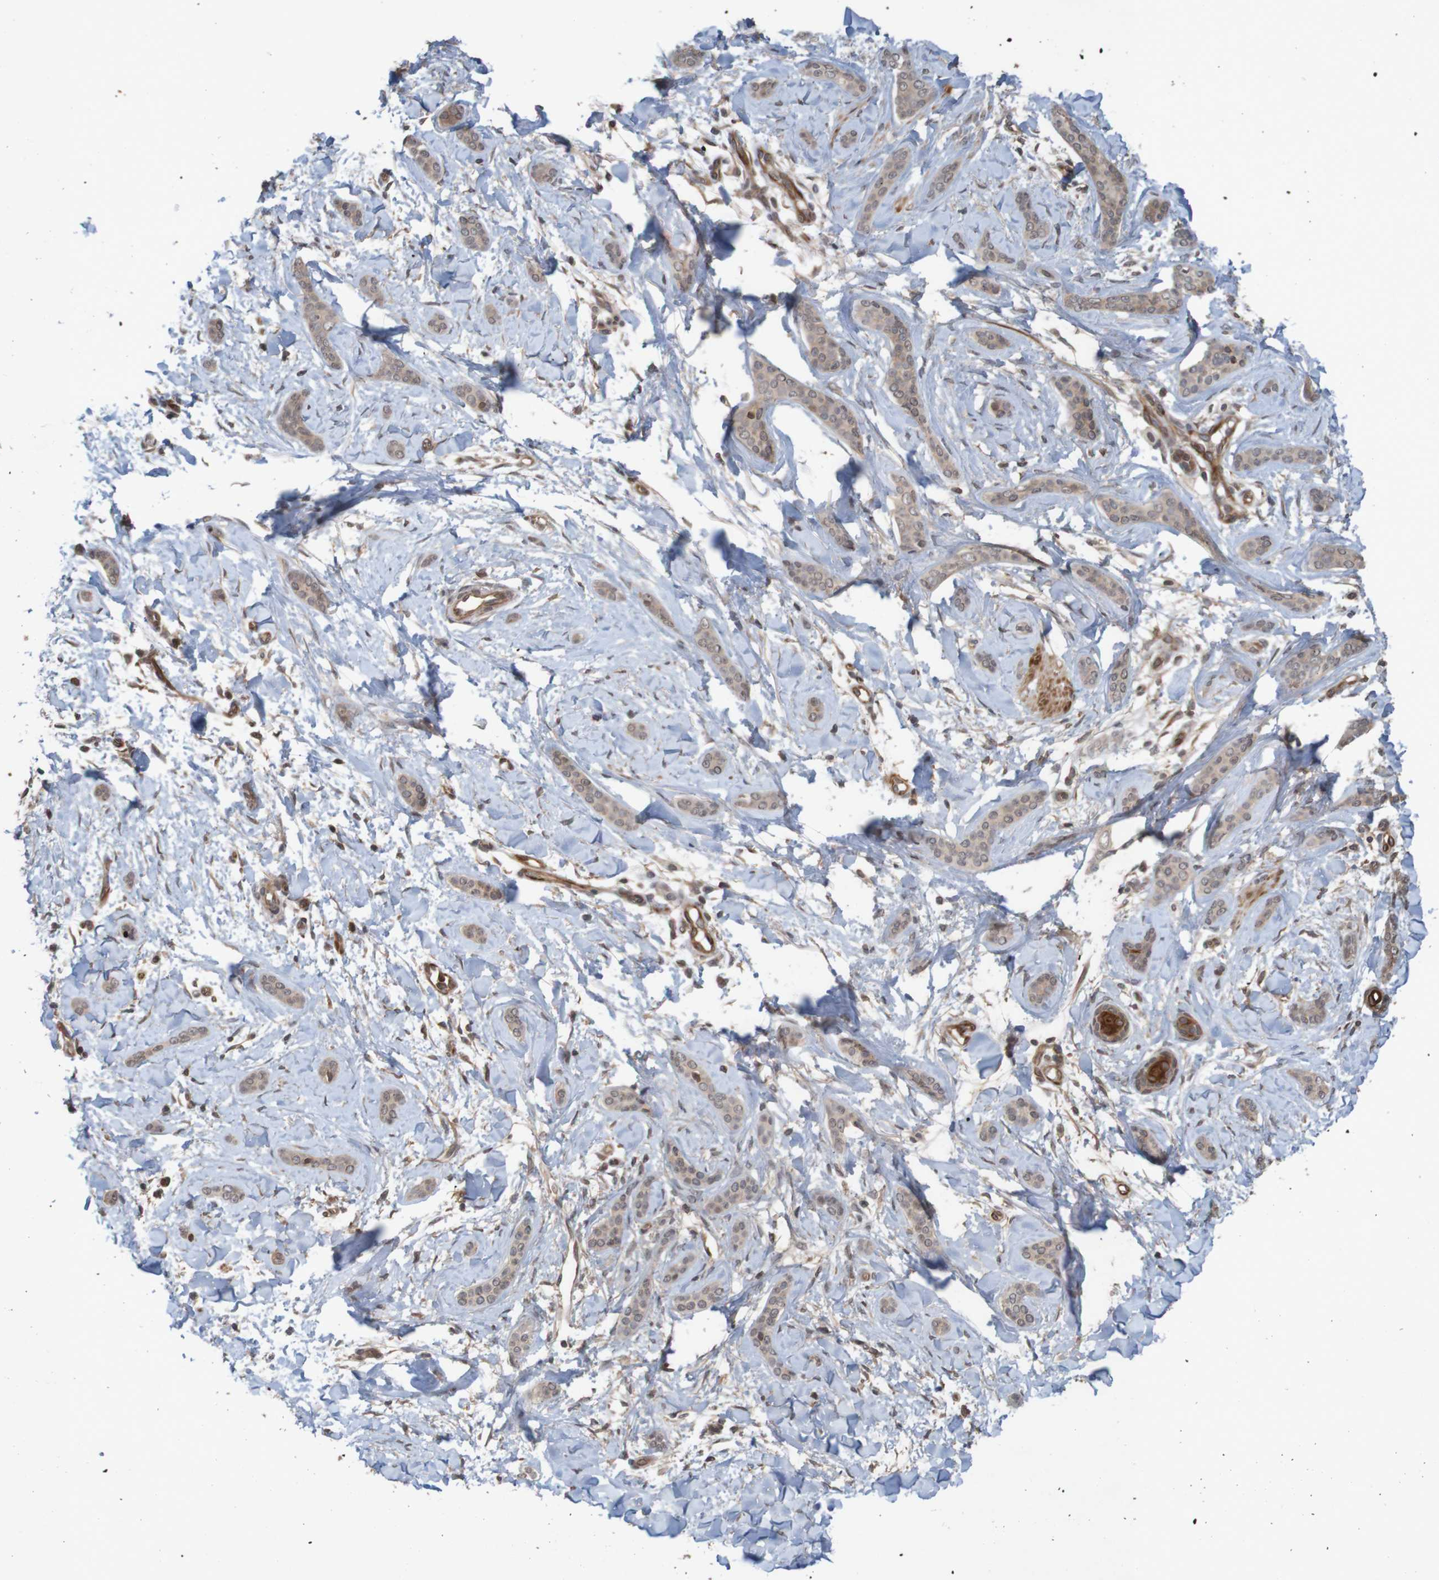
{"staining": {"intensity": "weak", "quantity": ">75%", "location": "cytoplasmic/membranous"}, "tissue": "skin cancer", "cell_type": "Tumor cells", "image_type": "cancer", "snomed": [{"axis": "morphology", "description": "Basal cell carcinoma"}, {"axis": "morphology", "description": "Adnexal tumor, benign"}, {"axis": "topography", "description": "Skin"}], "caption": "A histopathology image showing weak cytoplasmic/membranous expression in approximately >75% of tumor cells in skin basal cell carcinoma, as visualized by brown immunohistochemical staining.", "gene": "ARHGEF11", "patient": {"sex": "female", "age": 42}}